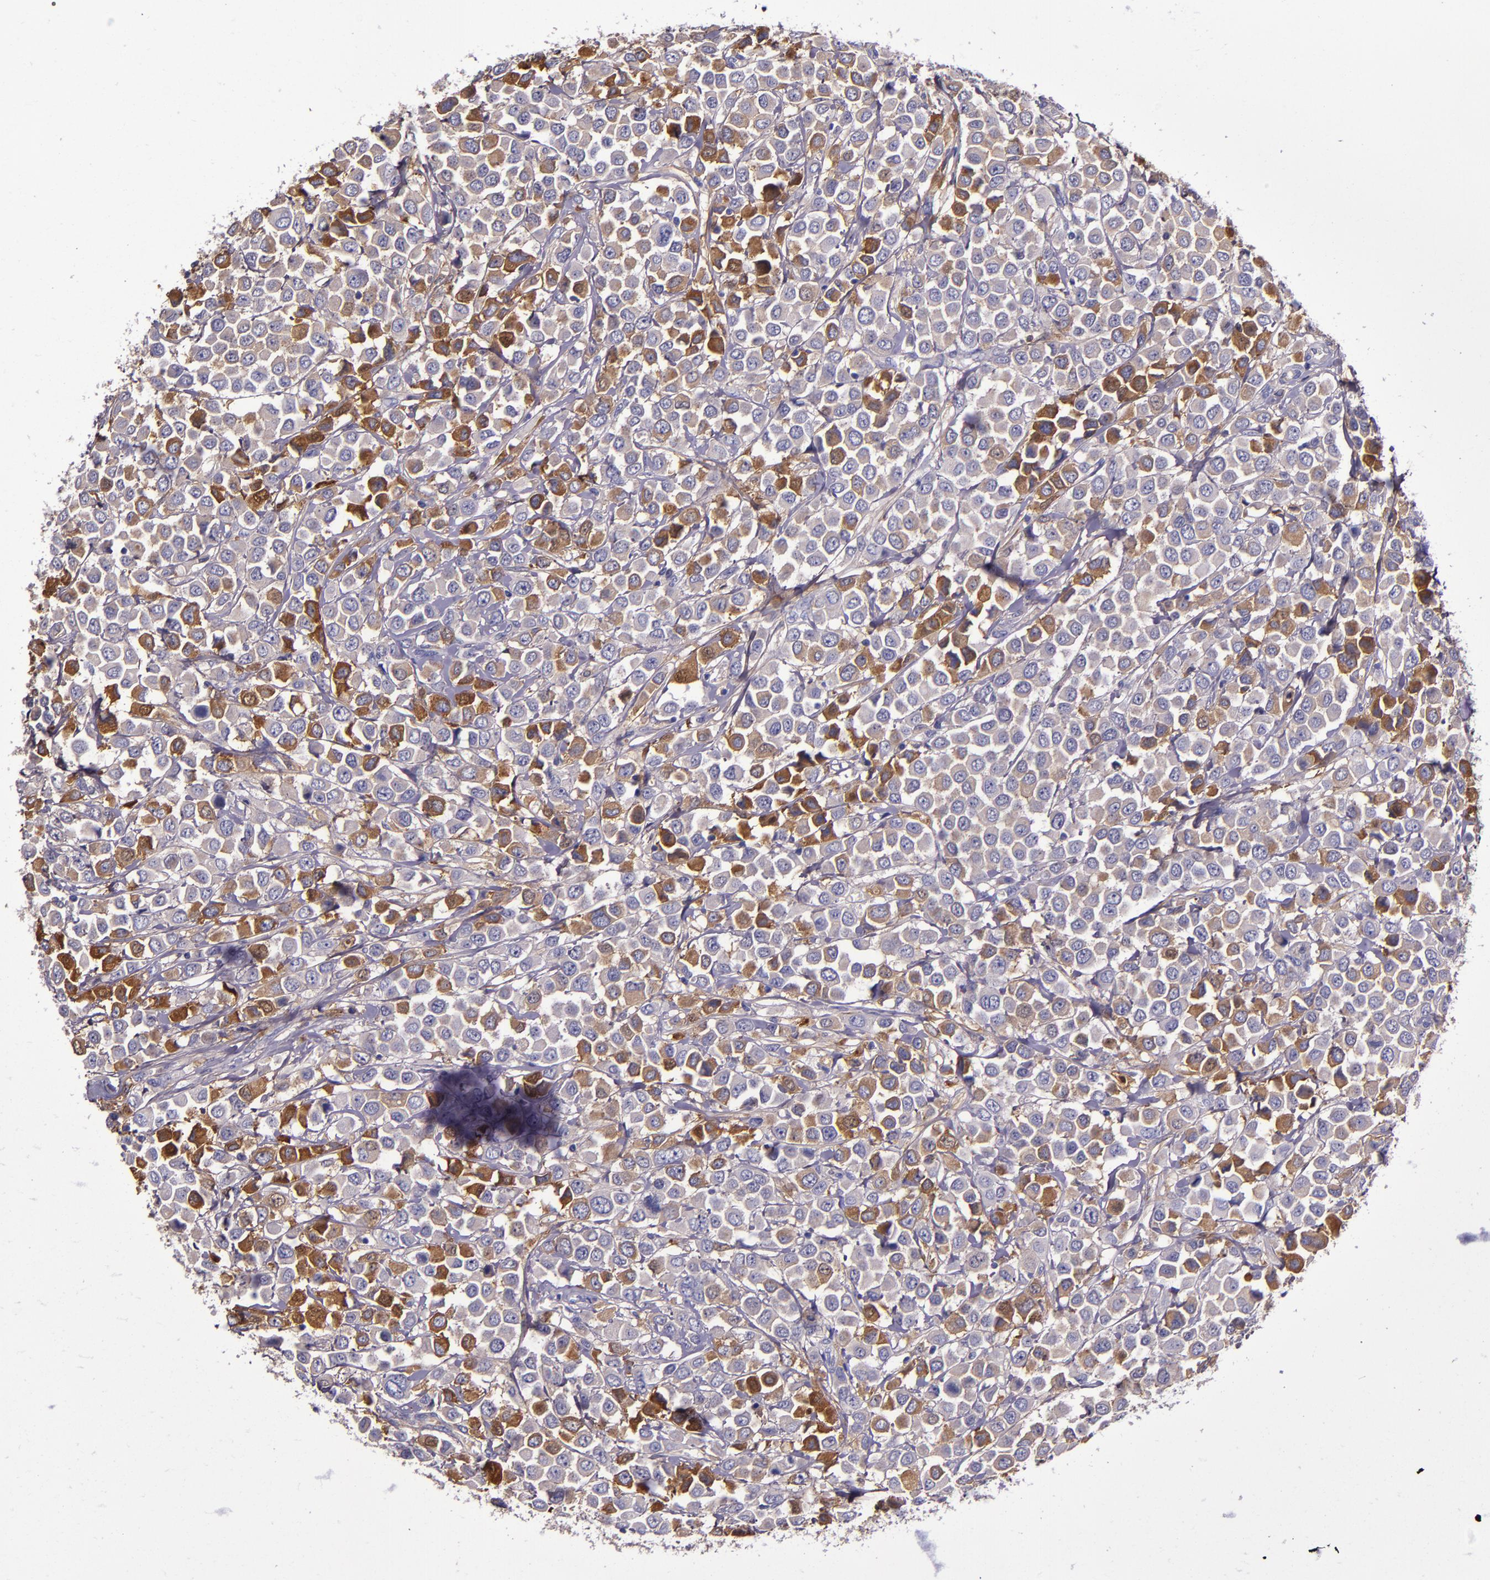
{"staining": {"intensity": "strong", "quantity": "25%-75%", "location": "cytoplasmic/membranous"}, "tissue": "breast cancer", "cell_type": "Tumor cells", "image_type": "cancer", "snomed": [{"axis": "morphology", "description": "Duct carcinoma"}, {"axis": "topography", "description": "Breast"}], "caption": "IHC image of neoplastic tissue: breast cancer (invasive ductal carcinoma) stained using IHC displays high levels of strong protein expression localized specifically in the cytoplasmic/membranous of tumor cells, appearing as a cytoplasmic/membranous brown color.", "gene": "CLEC3B", "patient": {"sex": "female", "age": 61}}